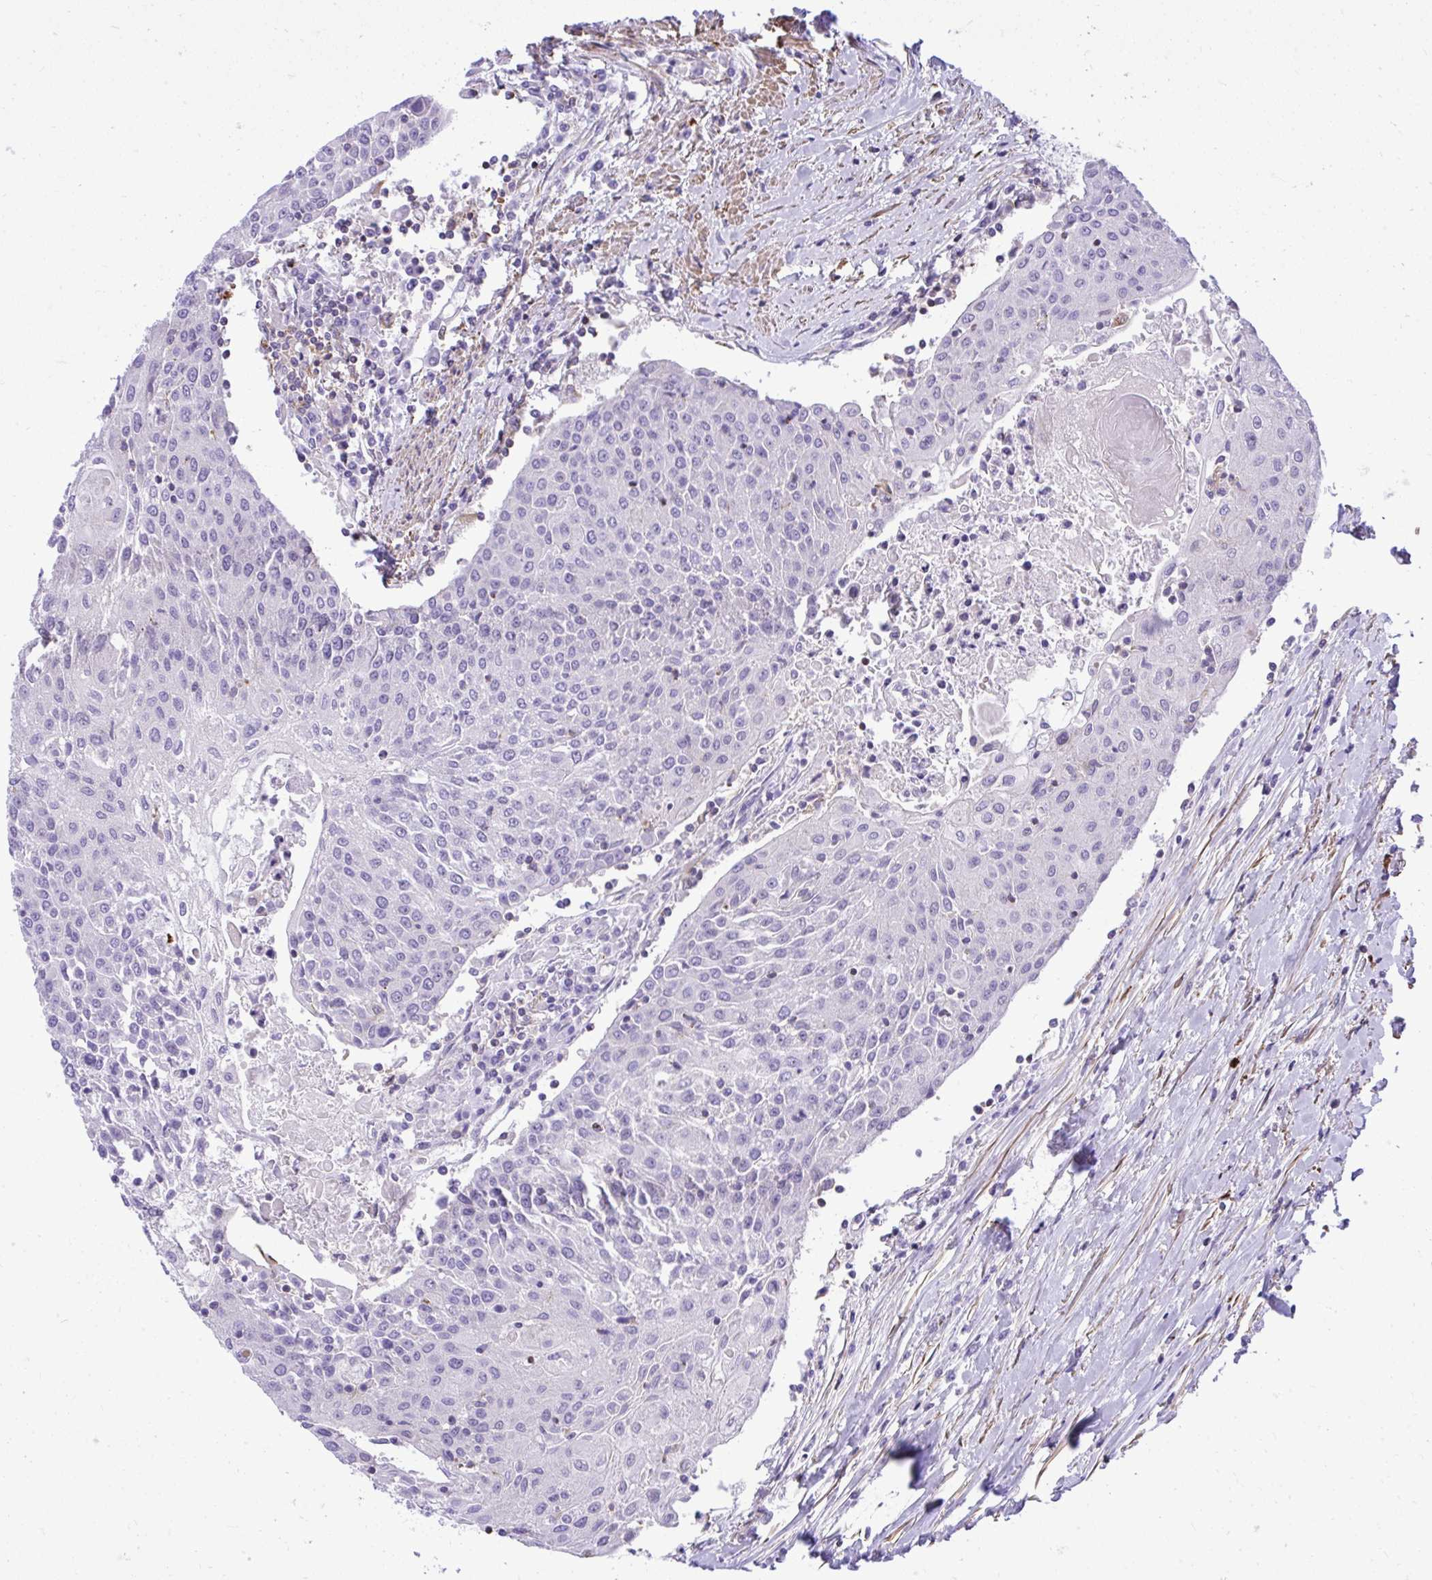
{"staining": {"intensity": "negative", "quantity": "none", "location": "none"}, "tissue": "urothelial cancer", "cell_type": "Tumor cells", "image_type": "cancer", "snomed": [{"axis": "morphology", "description": "Urothelial carcinoma, High grade"}, {"axis": "topography", "description": "Urinary bladder"}], "caption": "There is no significant positivity in tumor cells of urothelial carcinoma (high-grade).", "gene": "GRK4", "patient": {"sex": "female", "age": 85}}